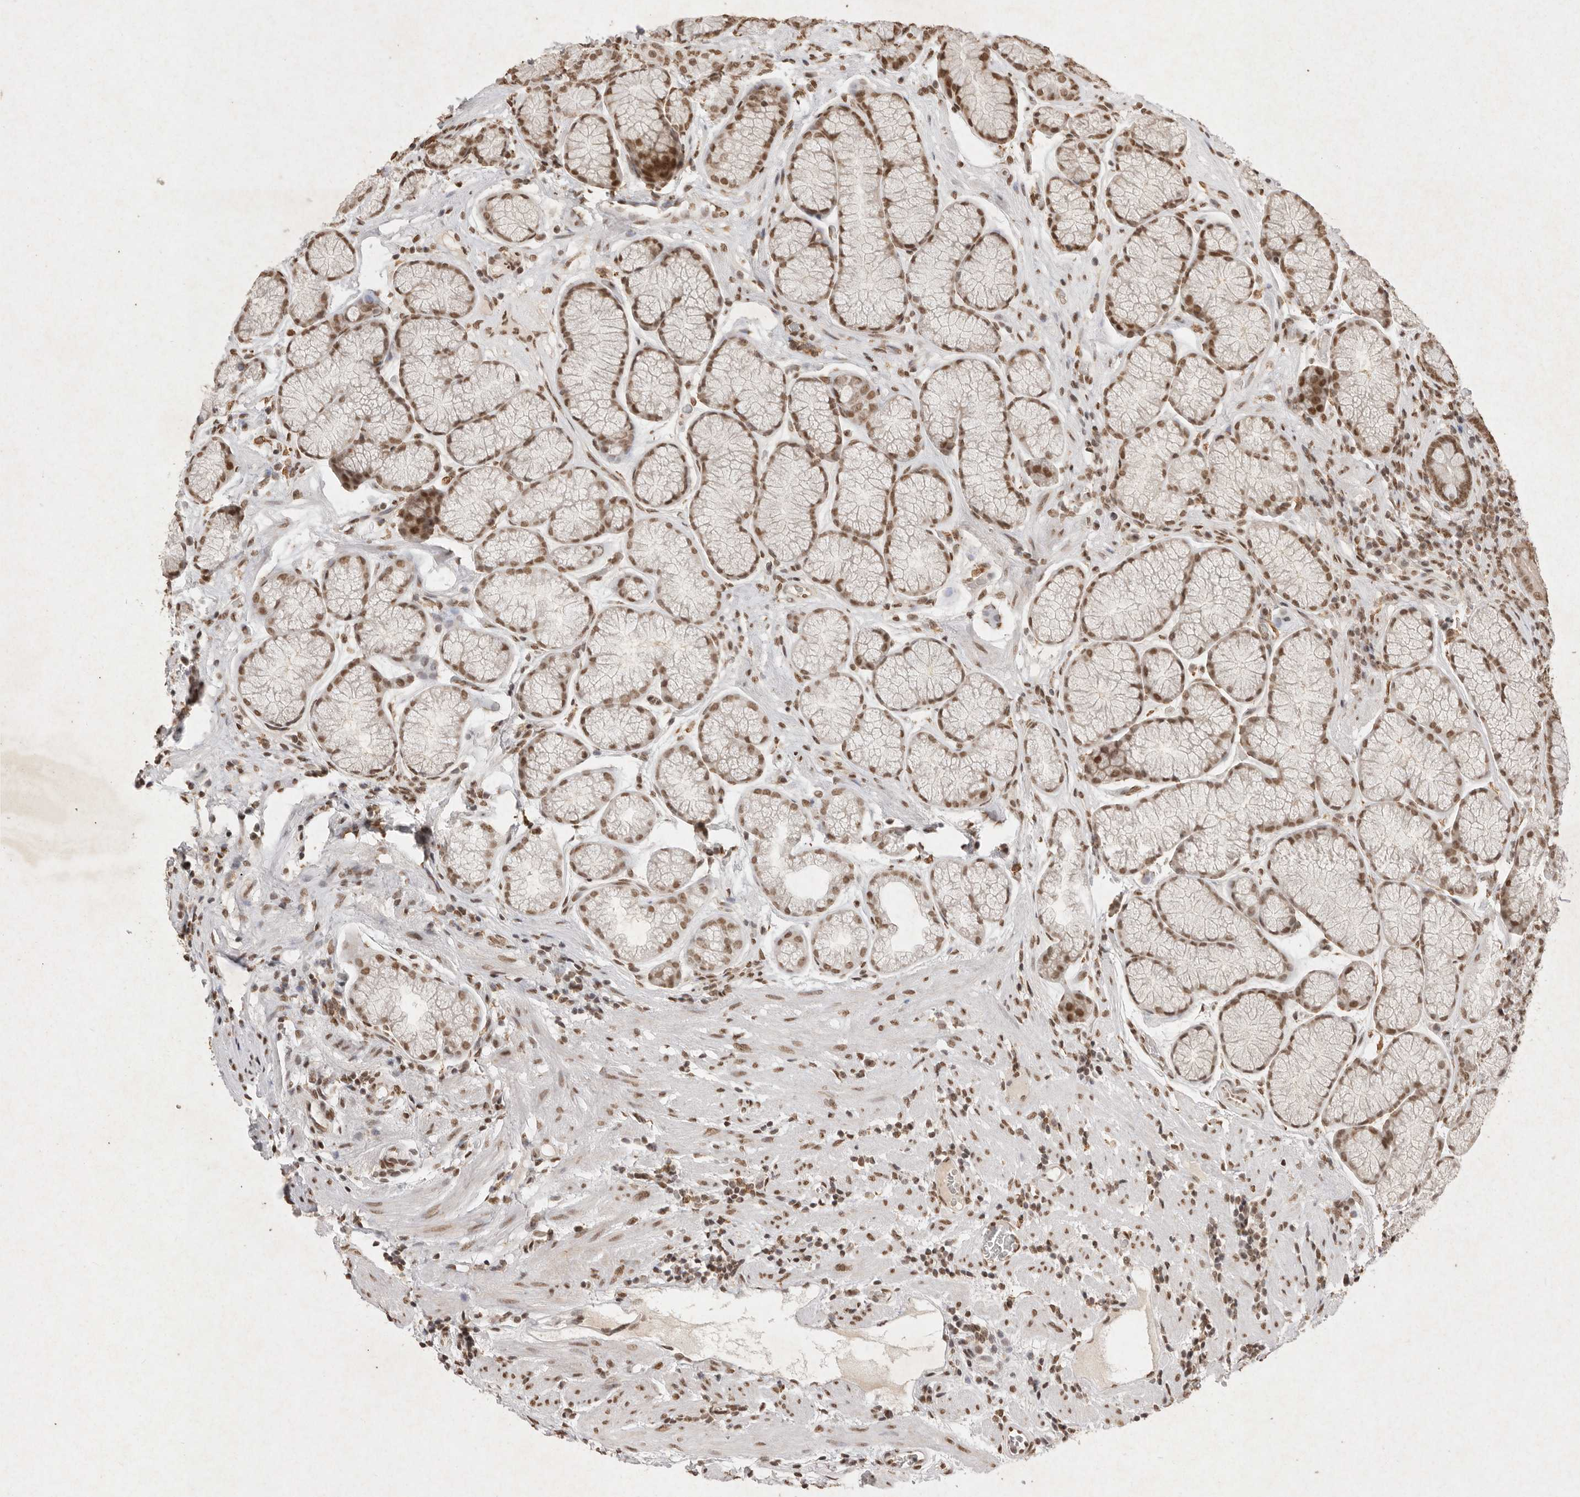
{"staining": {"intensity": "moderate", "quantity": ">75%", "location": "nuclear"}, "tissue": "stomach", "cell_type": "Glandular cells", "image_type": "normal", "snomed": [{"axis": "morphology", "description": "Normal tissue, NOS"}, {"axis": "topography", "description": "Stomach"}], "caption": "The histopathology image reveals staining of normal stomach, revealing moderate nuclear protein staining (brown color) within glandular cells. (DAB IHC, brown staining for protein, blue staining for nuclei).", "gene": "NKX3", "patient": {"sex": "male", "age": 42}}